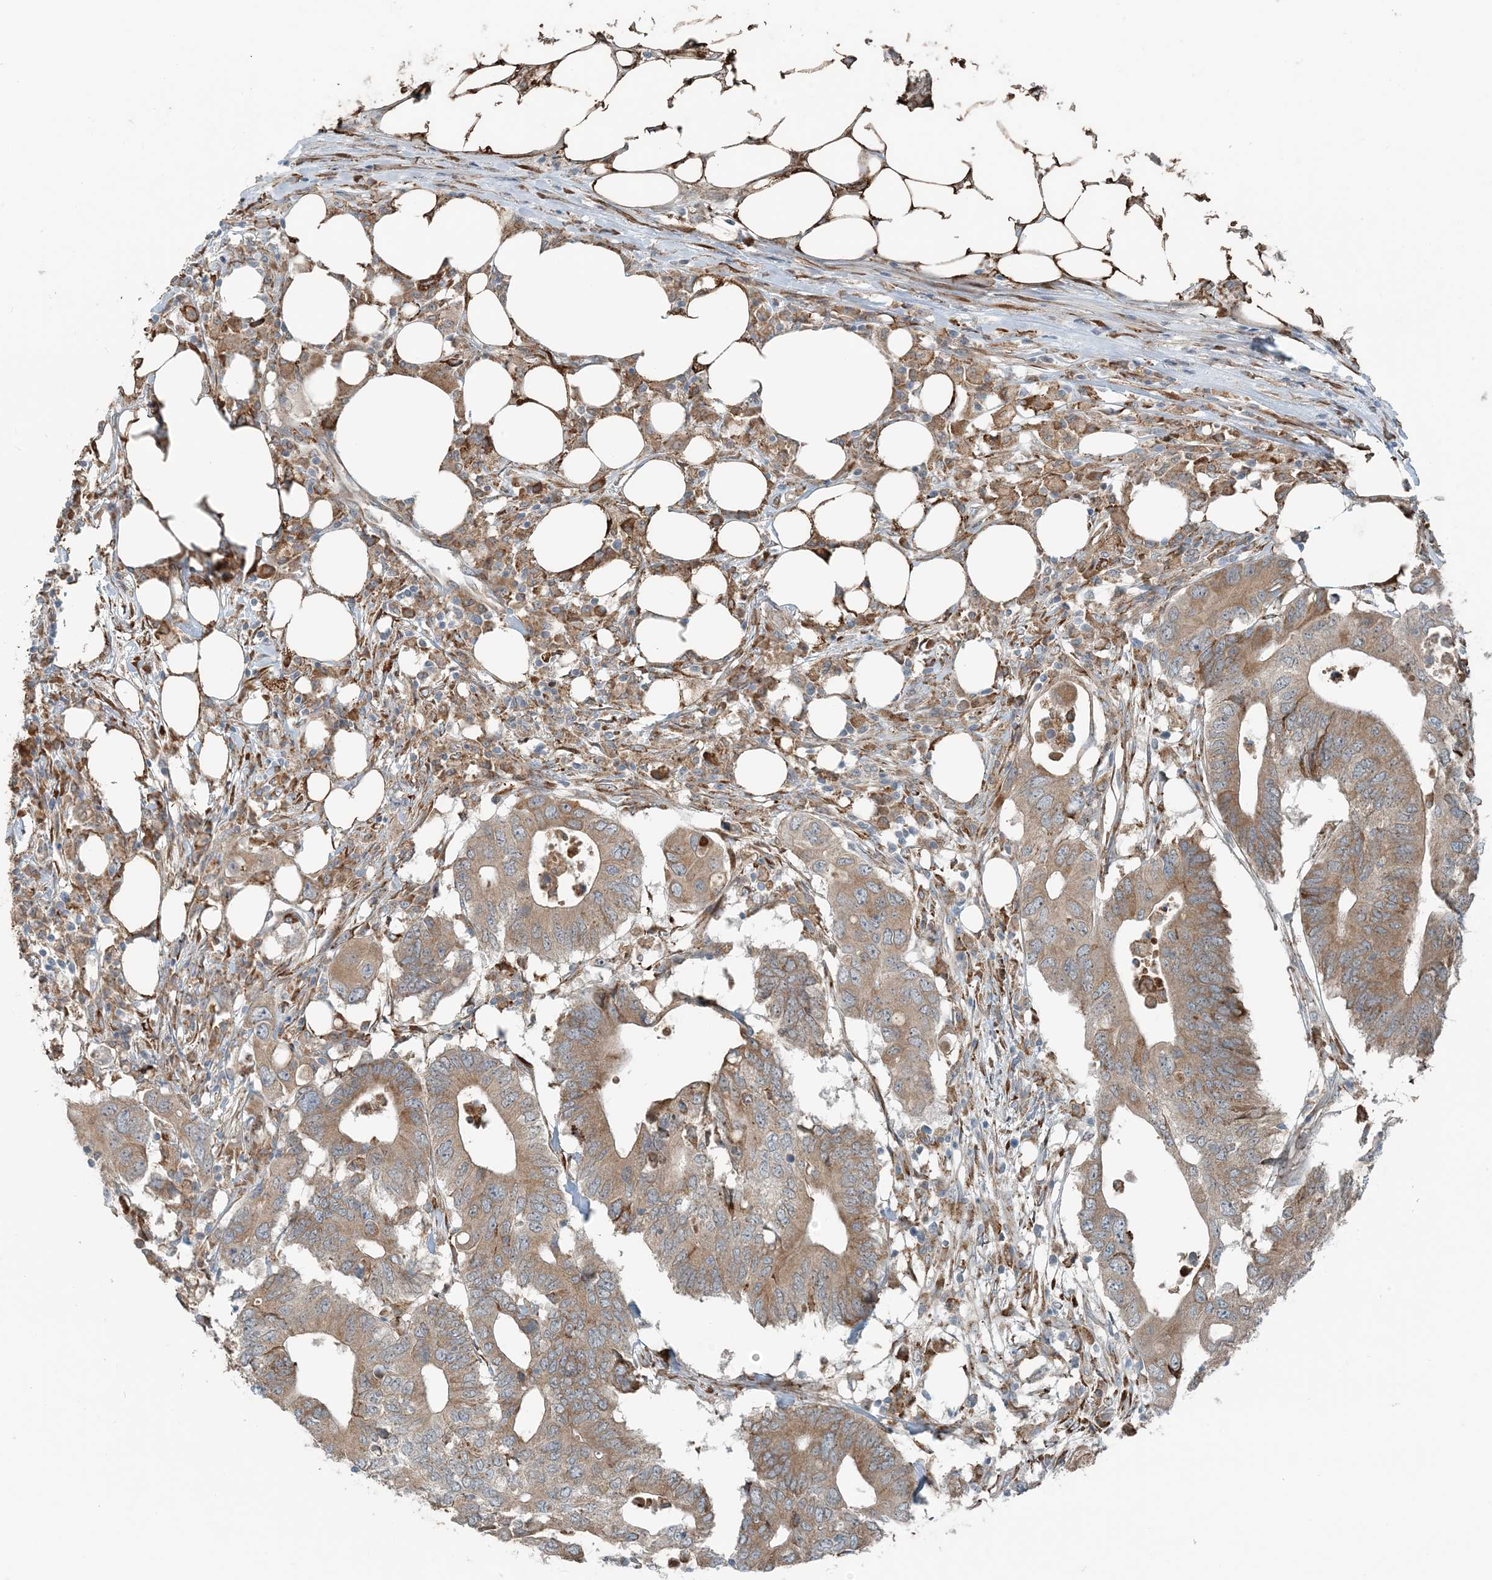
{"staining": {"intensity": "moderate", "quantity": ">75%", "location": "cytoplasmic/membranous"}, "tissue": "colorectal cancer", "cell_type": "Tumor cells", "image_type": "cancer", "snomed": [{"axis": "morphology", "description": "Adenocarcinoma, NOS"}, {"axis": "topography", "description": "Colon"}], "caption": "Colorectal adenocarcinoma was stained to show a protein in brown. There is medium levels of moderate cytoplasmic/membranous staining in approximately >75% of tumor cells.", "gene": "CERKL", "patient": {"sex": "male", "age": 71}}